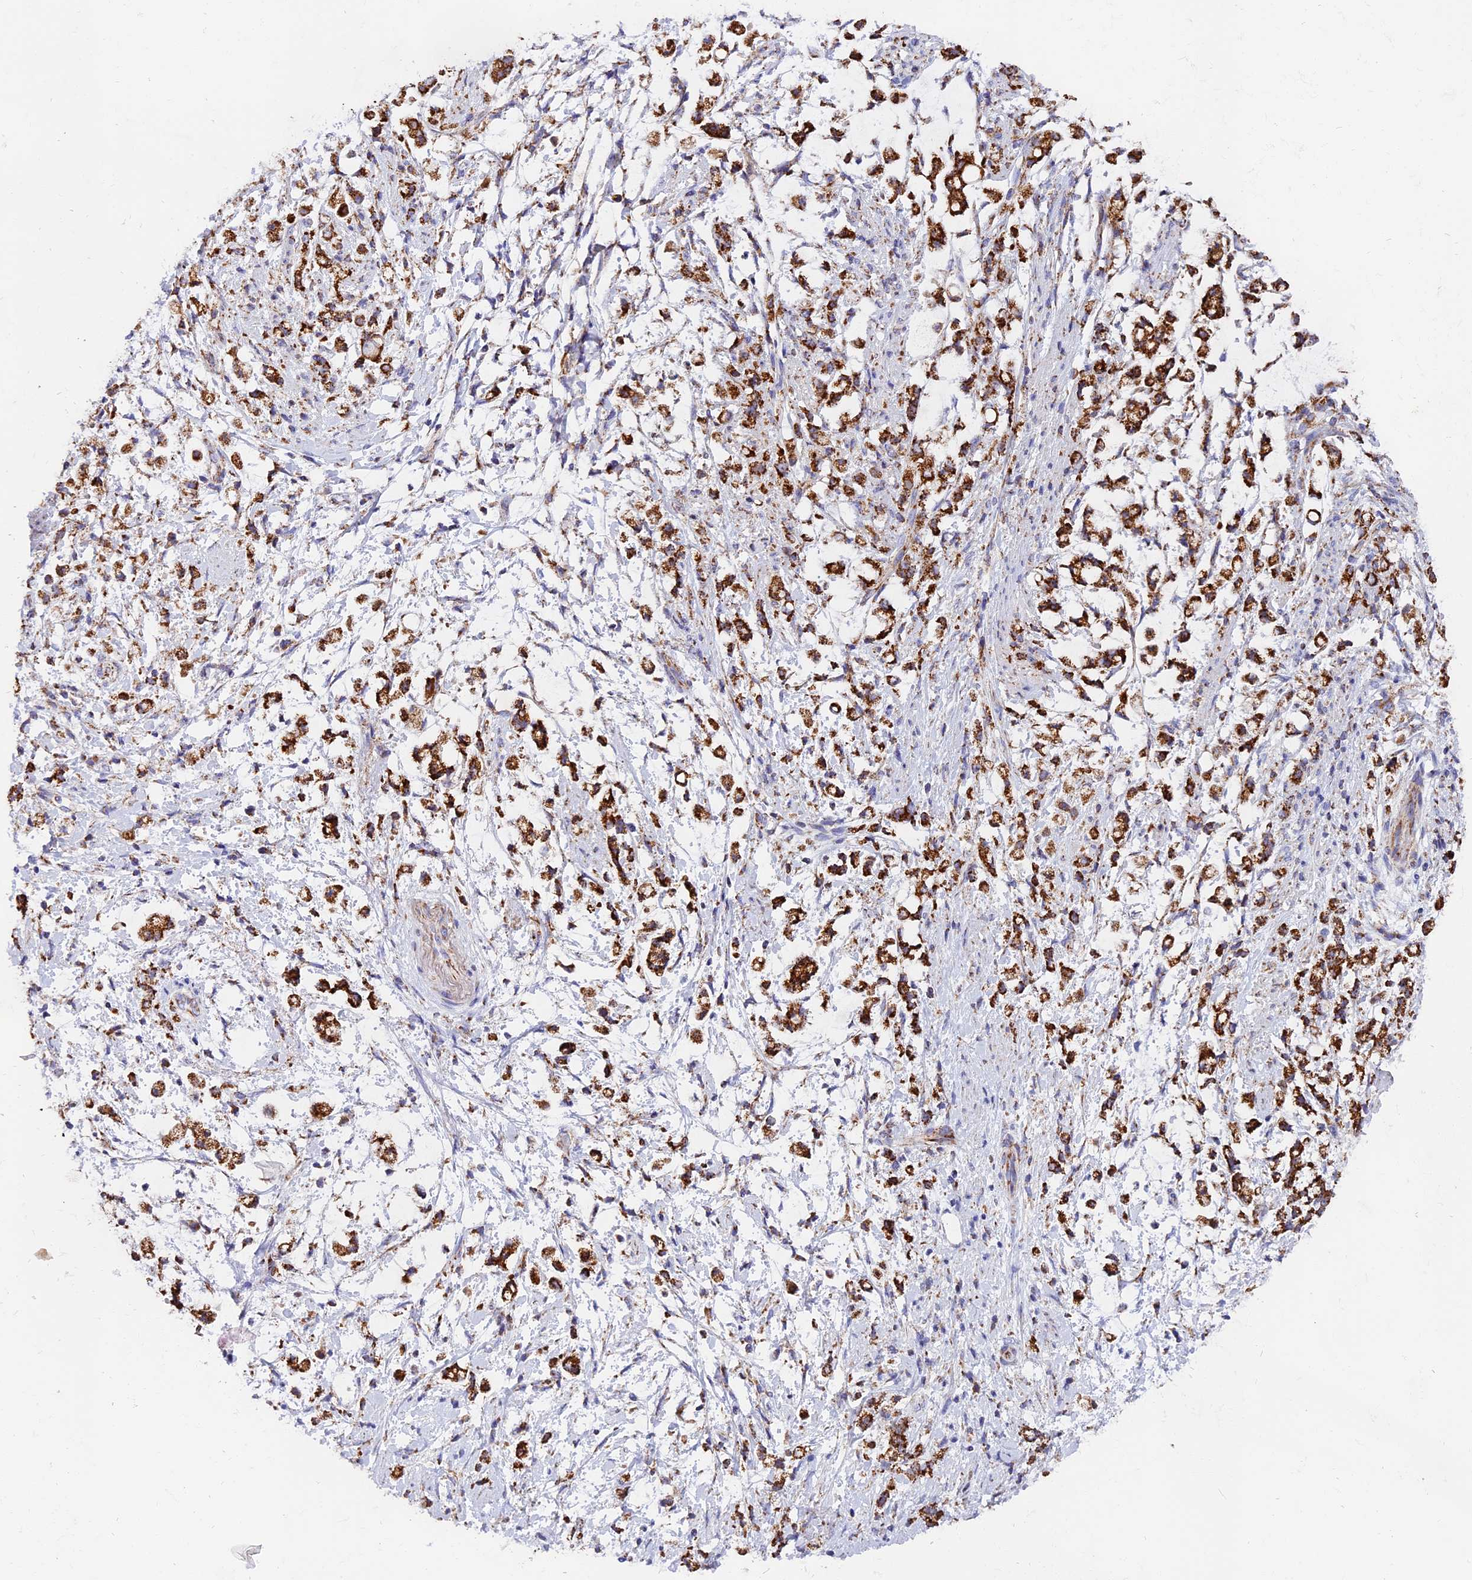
{"staining": {"intensity": "strong", "quantity": ">75%", "location": "cytoplasmic/membranous"}, "tissue": "stomach cancer", "cell_type": "Tumor cells", "image_type": "cancer", "snomed": [{"axis": "morphology", "description": "Adenocarcinoma, NOS"}, {"axis": "topography", "description": "Stomach"}], "caption": "Tumor cells reveal high levels of strong cytoplasmic/membranous expression in approximately >75% of cells in human adenocarcinoma (stomach).", "gene": "MRPS34", "patient": {"sex": "female", "age": 60}}